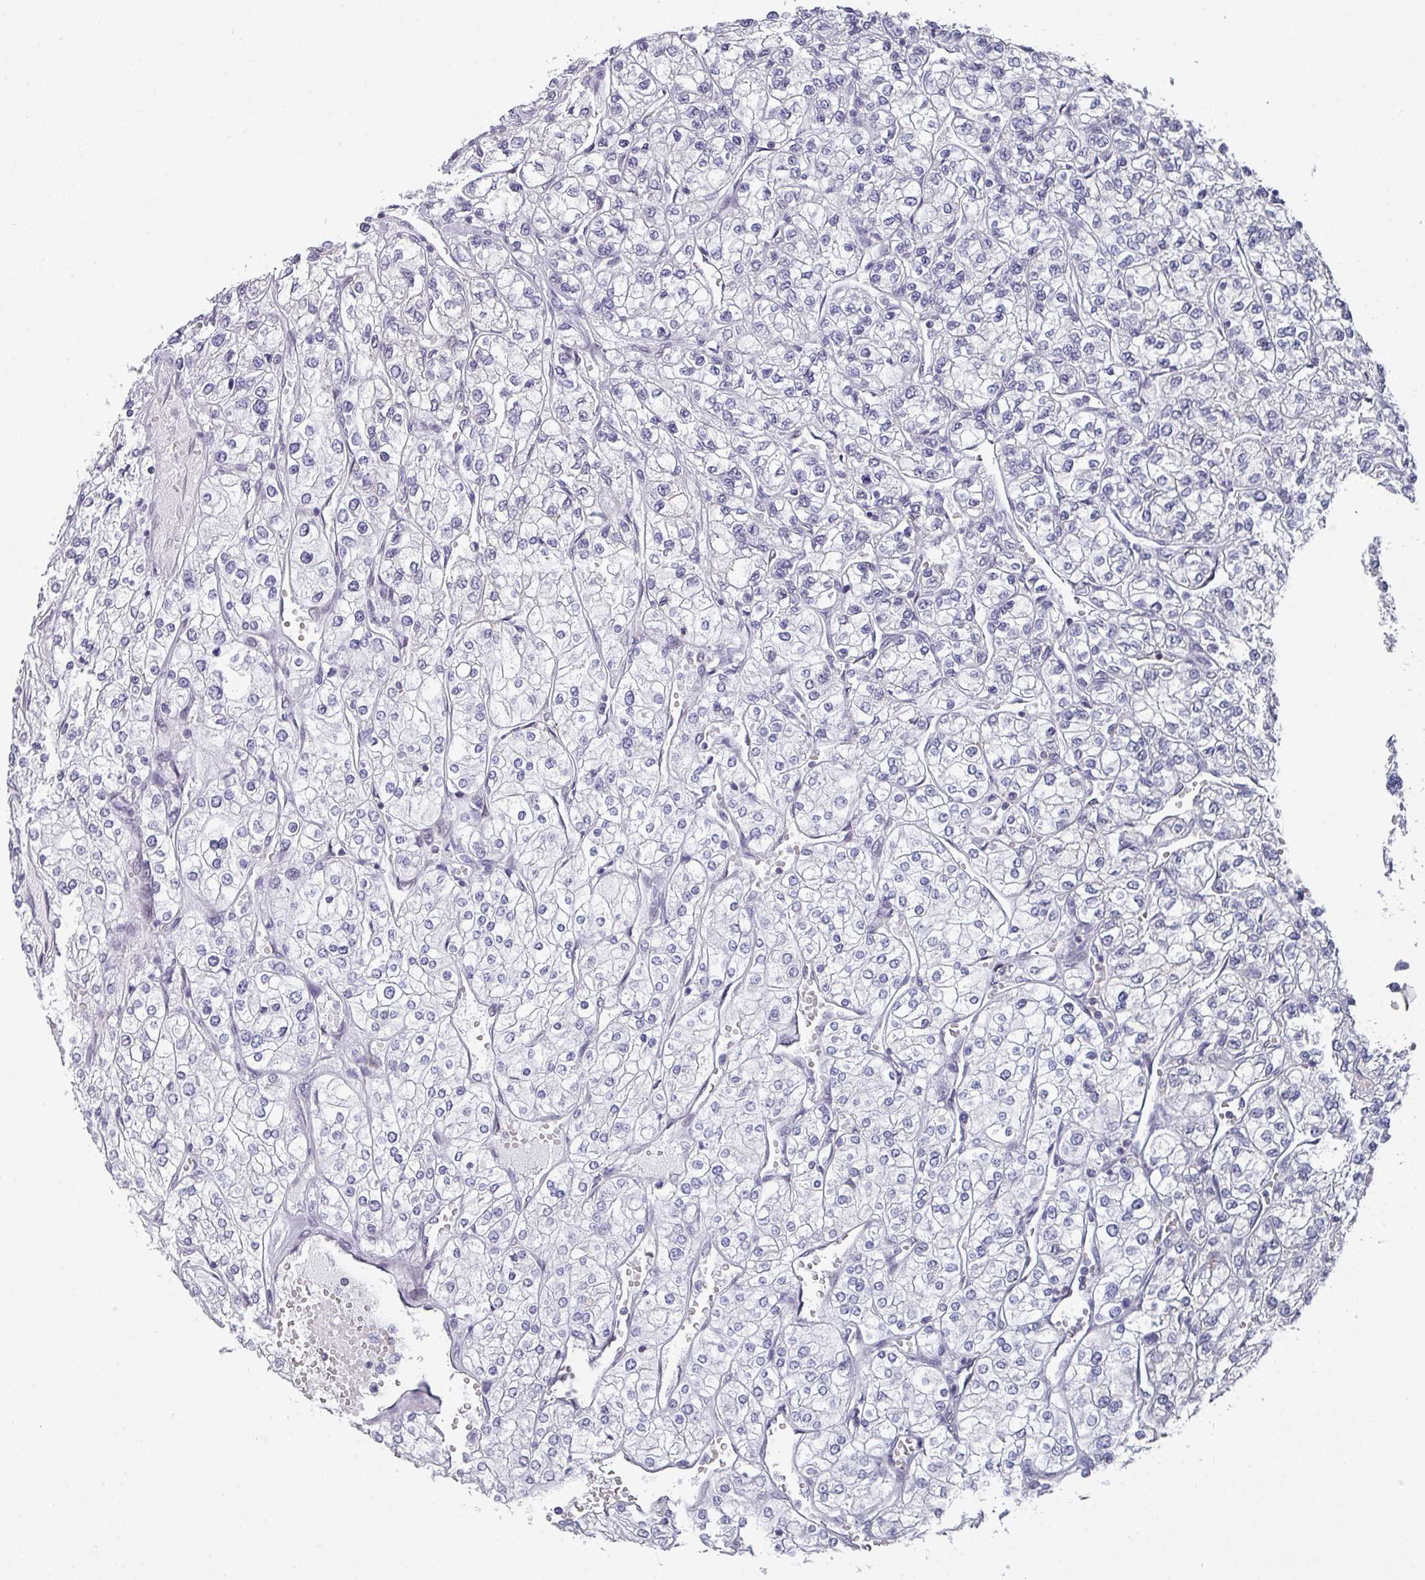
{"staining": {"intensity": "negative", "quantity": "none", "location": "none"}, "tissue": "renal cancer", "cell_type": "Tumor cells", "image_type": "cancer", "snomed": [{"axis": "morphology", "description": "Adenocarcinoma, NOS"}, {"axis": "topography", "description": "Kidney"}], "caption": "An IHC micrograph of renal adenocarcinoma is shown. There is no staining in tumor cells of renal adenocarcinoma.", "gene": "RASAL3", "patient": {"sex": "male", "age": 80}}